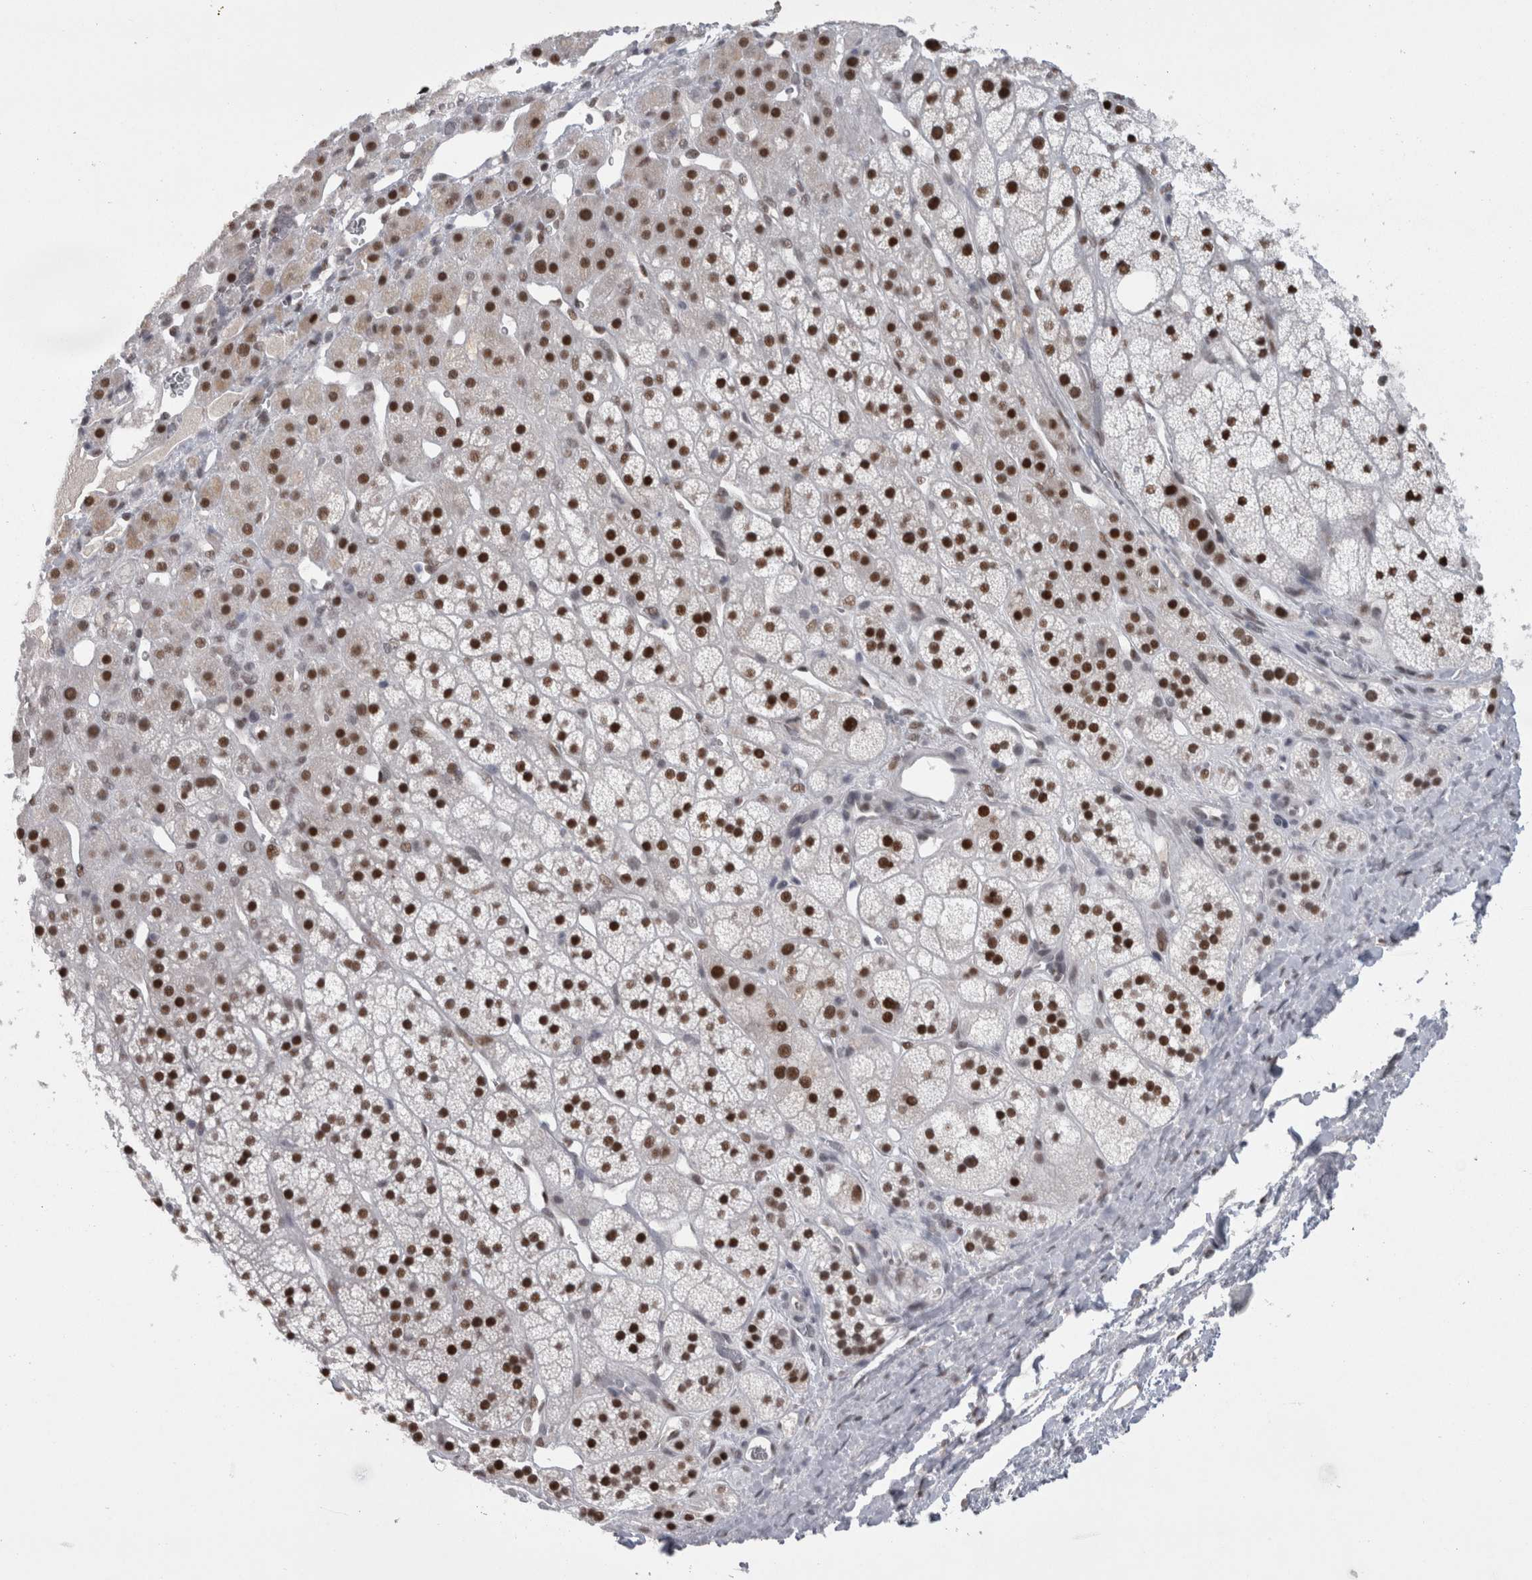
{"staining": {"intensity": "strong", "quantity": ">75%", "location": "nuclear"}, "tissue": "adrenal gland", "cell_type": "Glandular cells", "image_type": "normal", "snomed": [{"axis": "morphology", "description": "Normal tissue, NOS"}, {"axis": "topography", "description": "Adrenal gland"}], "caption": "High-power microscopy captured an IHC micrograph of unremarkable adrenal gland, revealing strong nuclear staining in approximately >75% of glandular cells. Ihc stains the protein of interest in brown and the nuclei are stained blue.", "gene": "C1orf54", "patient": {"sex": "male", "age": 56}}